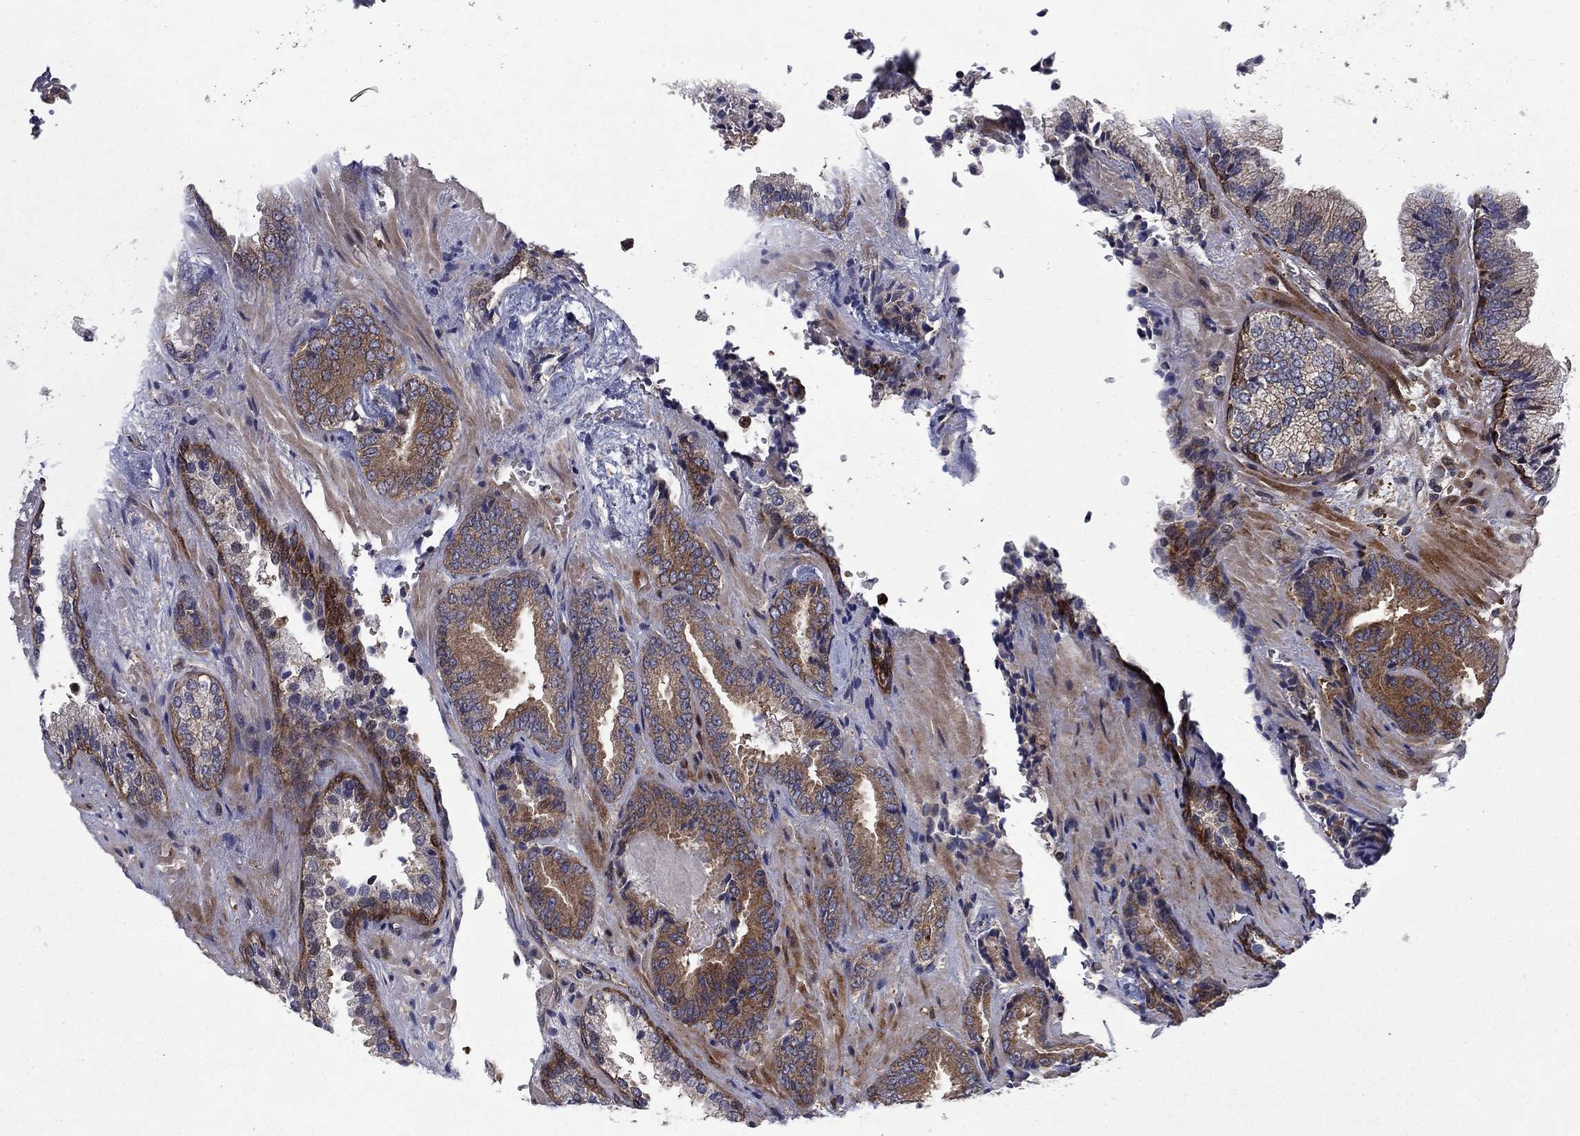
{"staining": {"intensity": "moderate", "quantity": "25%-75%", "location": "cytoplasmic/membranous"}, "tissue": "prostate cancer", "cell_type": "Tumor cells", "image_type": "cancer", "snomed": [{"axis": "morphology", "description": "Adenocarcinoma, Low grade"}, {"axis": "topography", "description": "Prostate"}], "caption": "The immunohistochemical stain highlights moderate cytoplasmic/membranous expression in tumor cells of prostate cancer tissue. (IHC, brightfield microscopy, high magnification).", "gene": "HDAC4", "patient": {"sex": "male", "age": 68}}